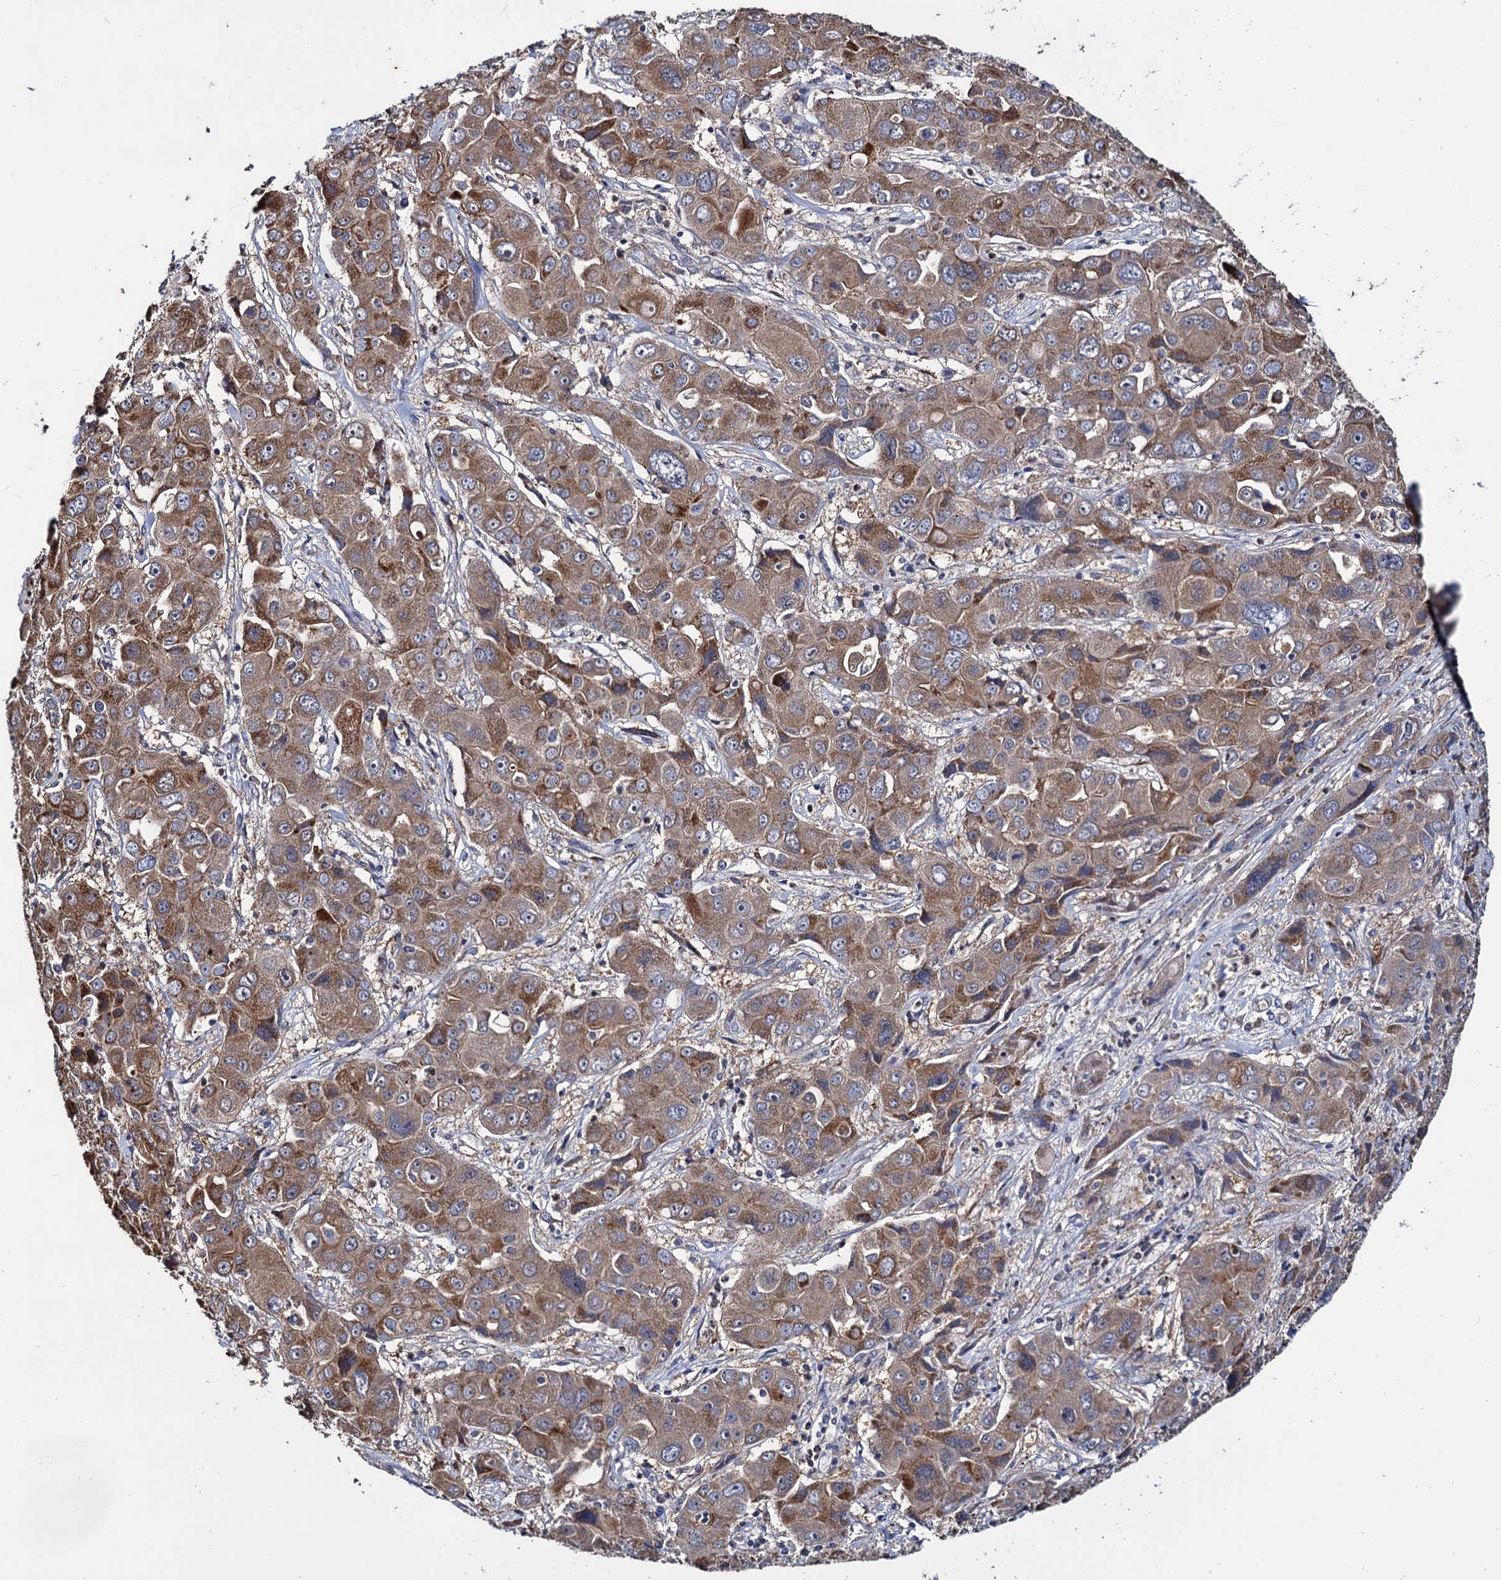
{"staining": {"intensity": "moderate", "quantity": ">75%", "location": "cytoplasmic/membranous"}, "tissue": "liver cancer", "cell_type": "Tumor cells", "image_type": "cancer", "snomed": [{"axis": "morphology", "description": "Cholangiocarcinoma"}, {"axis": "topography", "description": "Liver"}], "caption": "Protein expression analysis of cholangiocarcinoma (liver) exhibits moderate cytoplasmic/membranous staining in about >75% of tumor cells. (Brightfield microscopy of DAB IHC at high magnification).", "gene": "CEP192", "patient": {"sex": "male", "age": 67}}